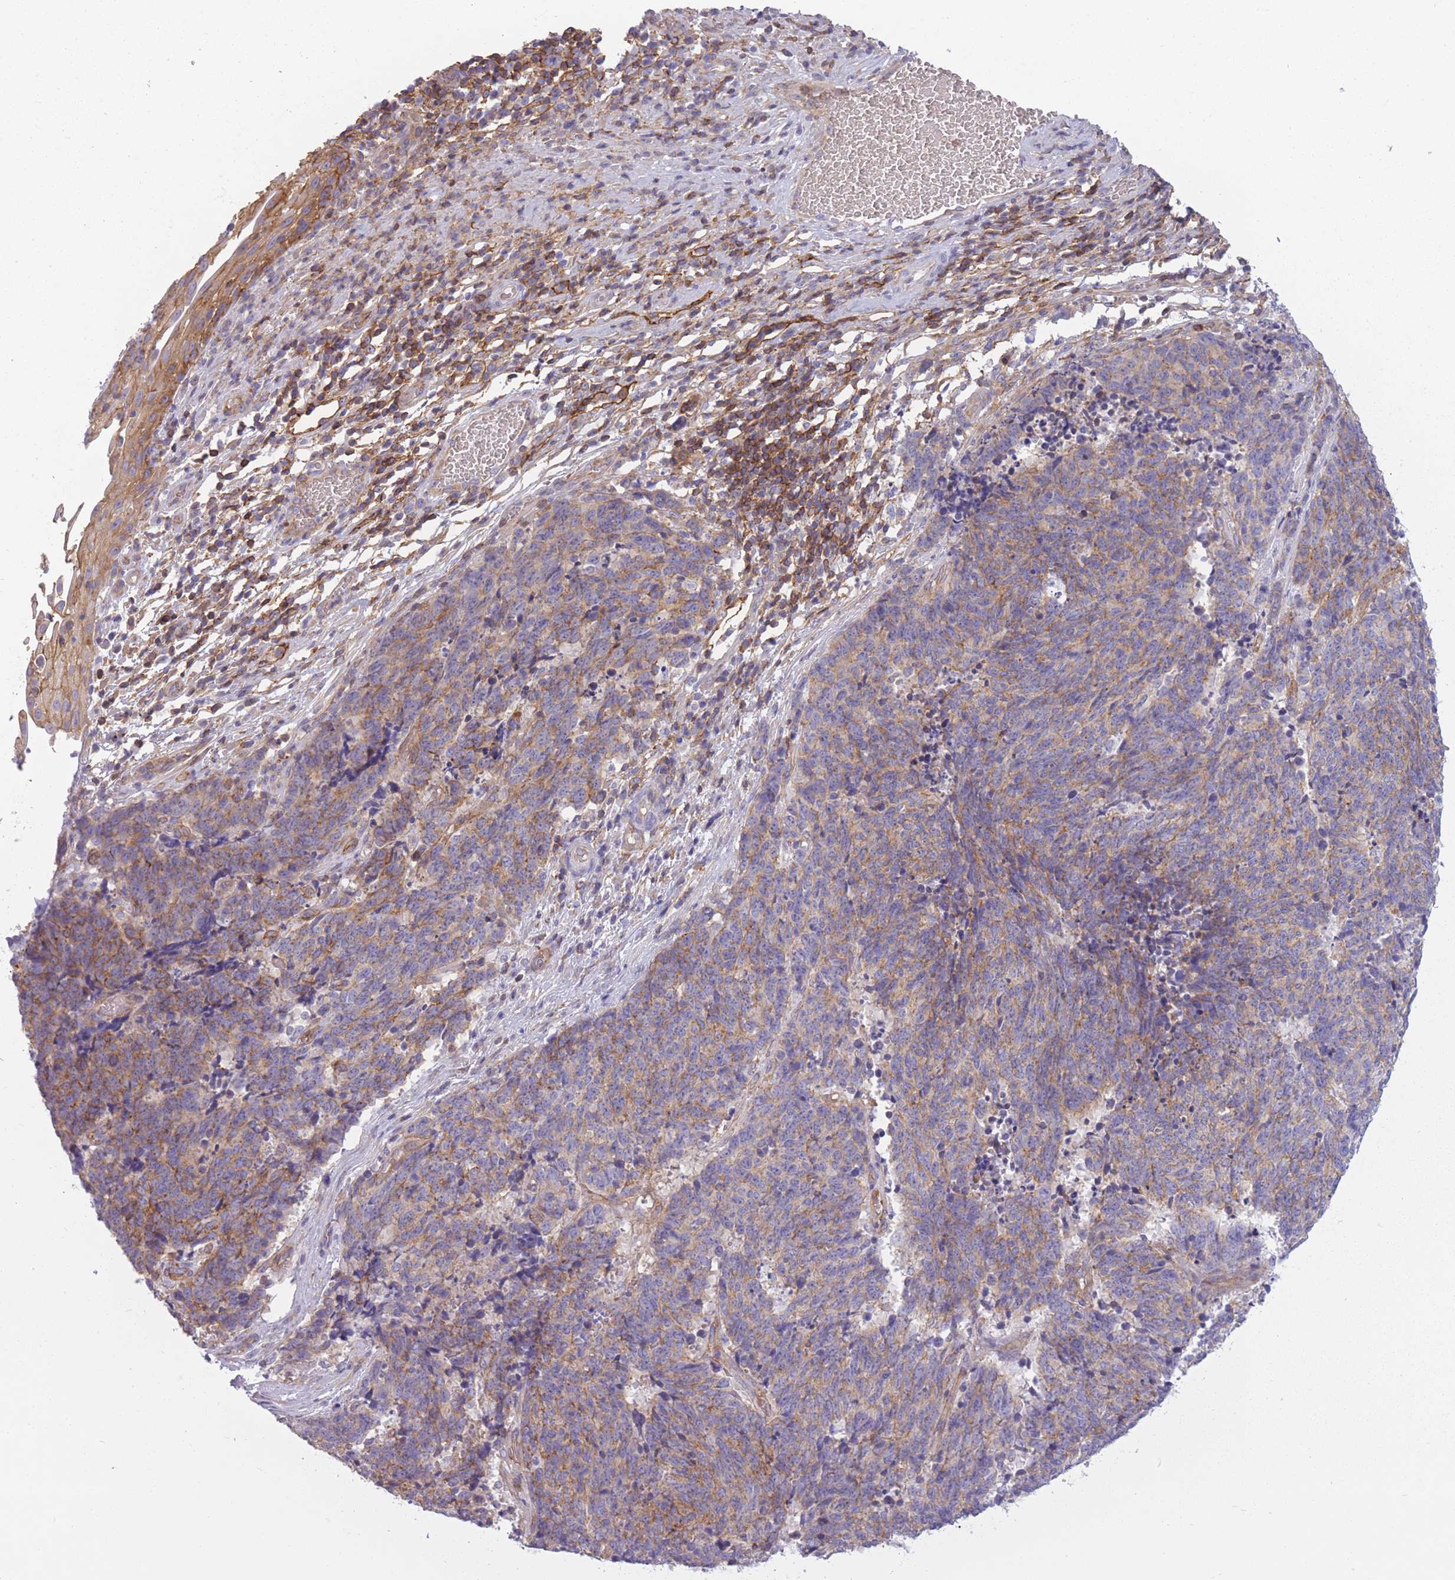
{"staining": {"intensity": "weak", "quantity": "25%-75%", "location": "cytoplasmic/membranous"}, "tissue": "cervical cancer", "cell_type": "Tumor cells", "image_type": "cancer", "snomed": [{"axis": "morphology", "description": "Squamous cell carcinoma, NOS"}, {"axis": "topography", "description": "Cervix"}], "caption": "Cervical cancer tissue shows weak cytoplasmic/membranous staining in about 25%-75% of tumor cells The staining is performed using DAB brown chromogen to label protein expression. The nuclei are counter-stained blue using hematoxylin.", "gene": "ADD1", "patient": {"sex": "female", "age": 29}}